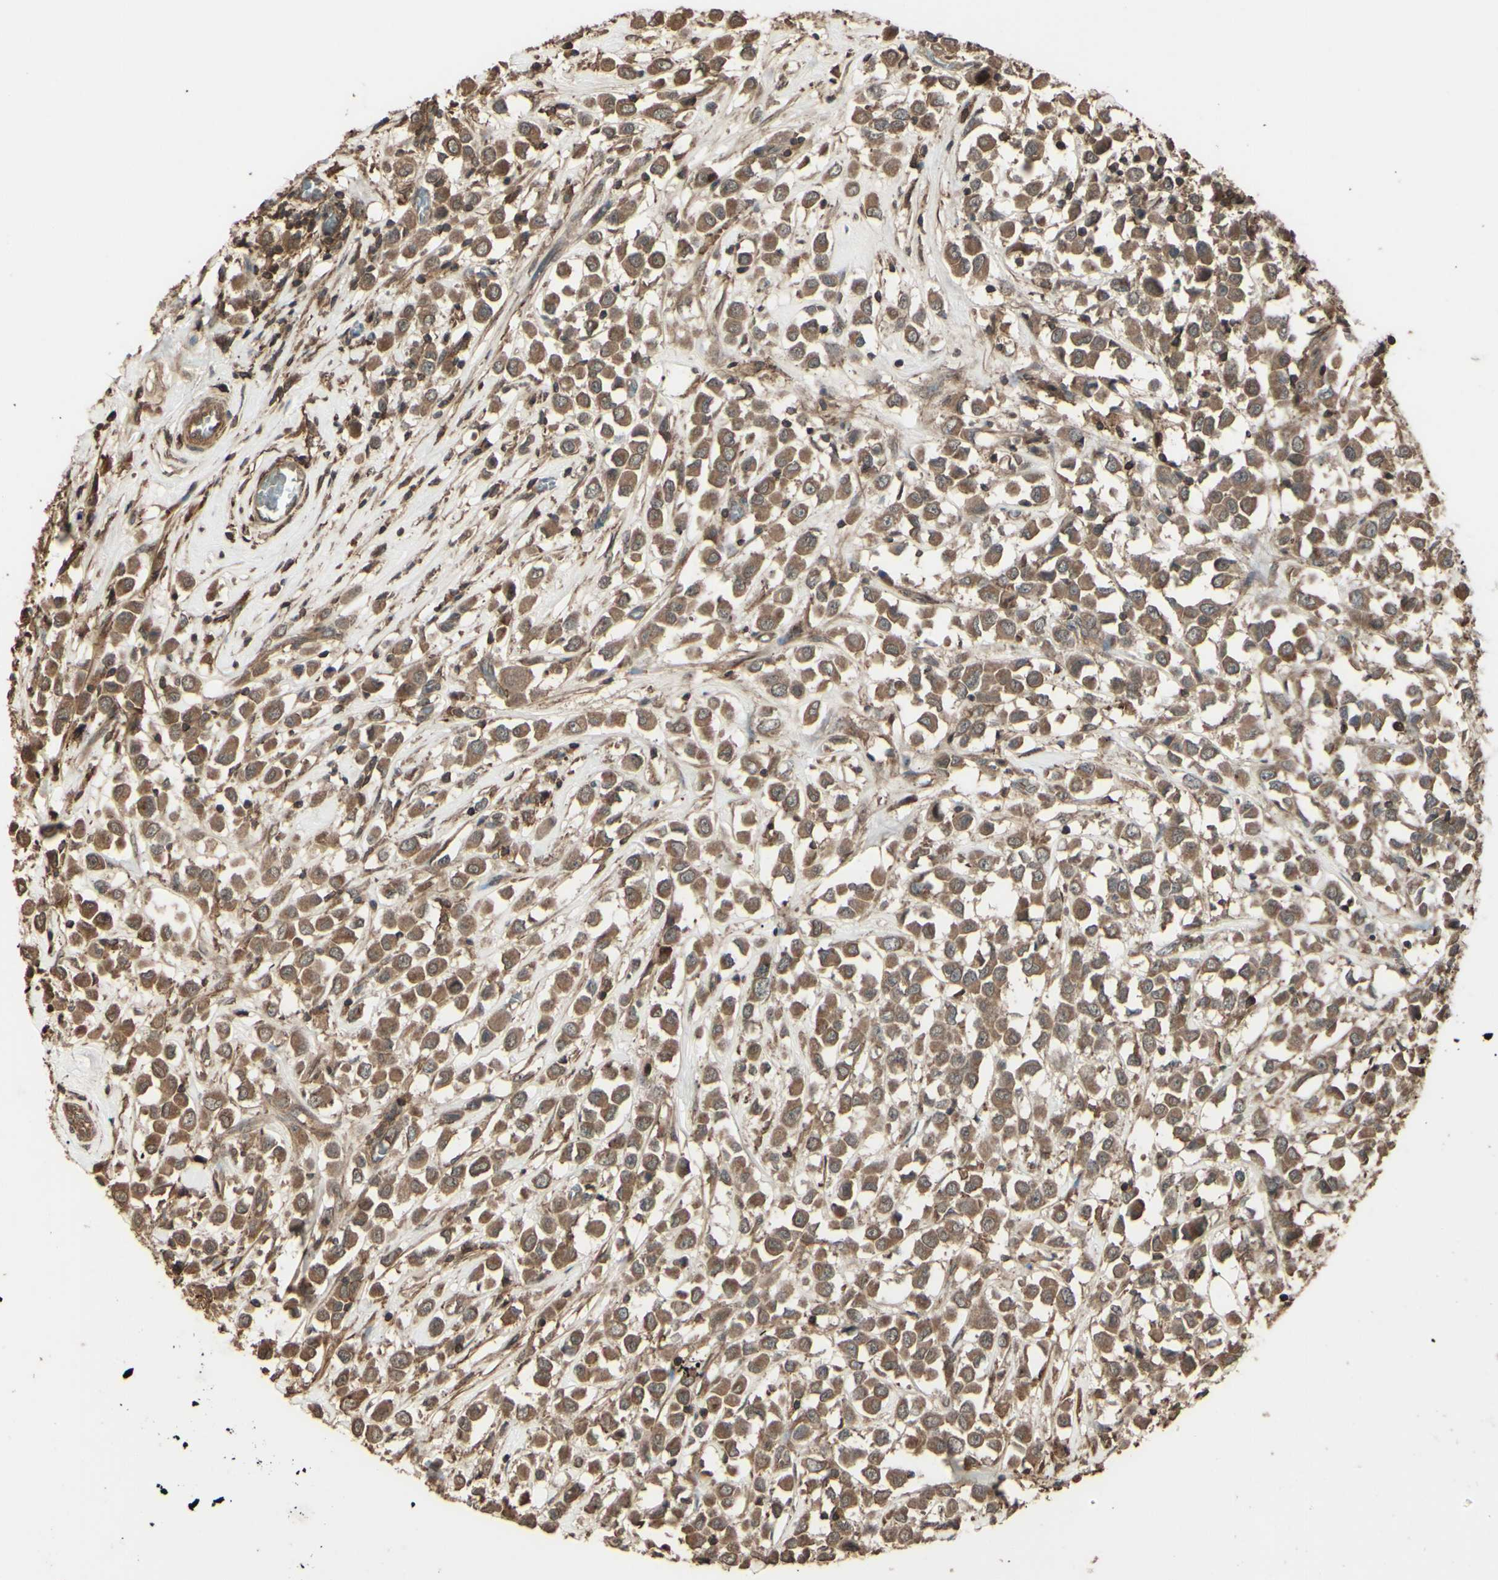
{"staining": {"intensity": "moderate", "quantity": ">75%", "location": "cytoplasmic/membranous"}, "tissue": "breast cancer", "cell_type": "Tumor cells", "image_type": "cancer", "snomed": [{"axis": "morphology", "description": "Duct carcinoma"}, {"axis": "topography", "description": "Breast"}], "caption": "Immunohistochemical staining of breast cancer (invasive ductal carcinoma) displays moderate cytoplasmic/membranous protein staining in approximately >75% of tumor cells.", "gene": "GNAS", "patient": {"sex": "female", "age": 61}}